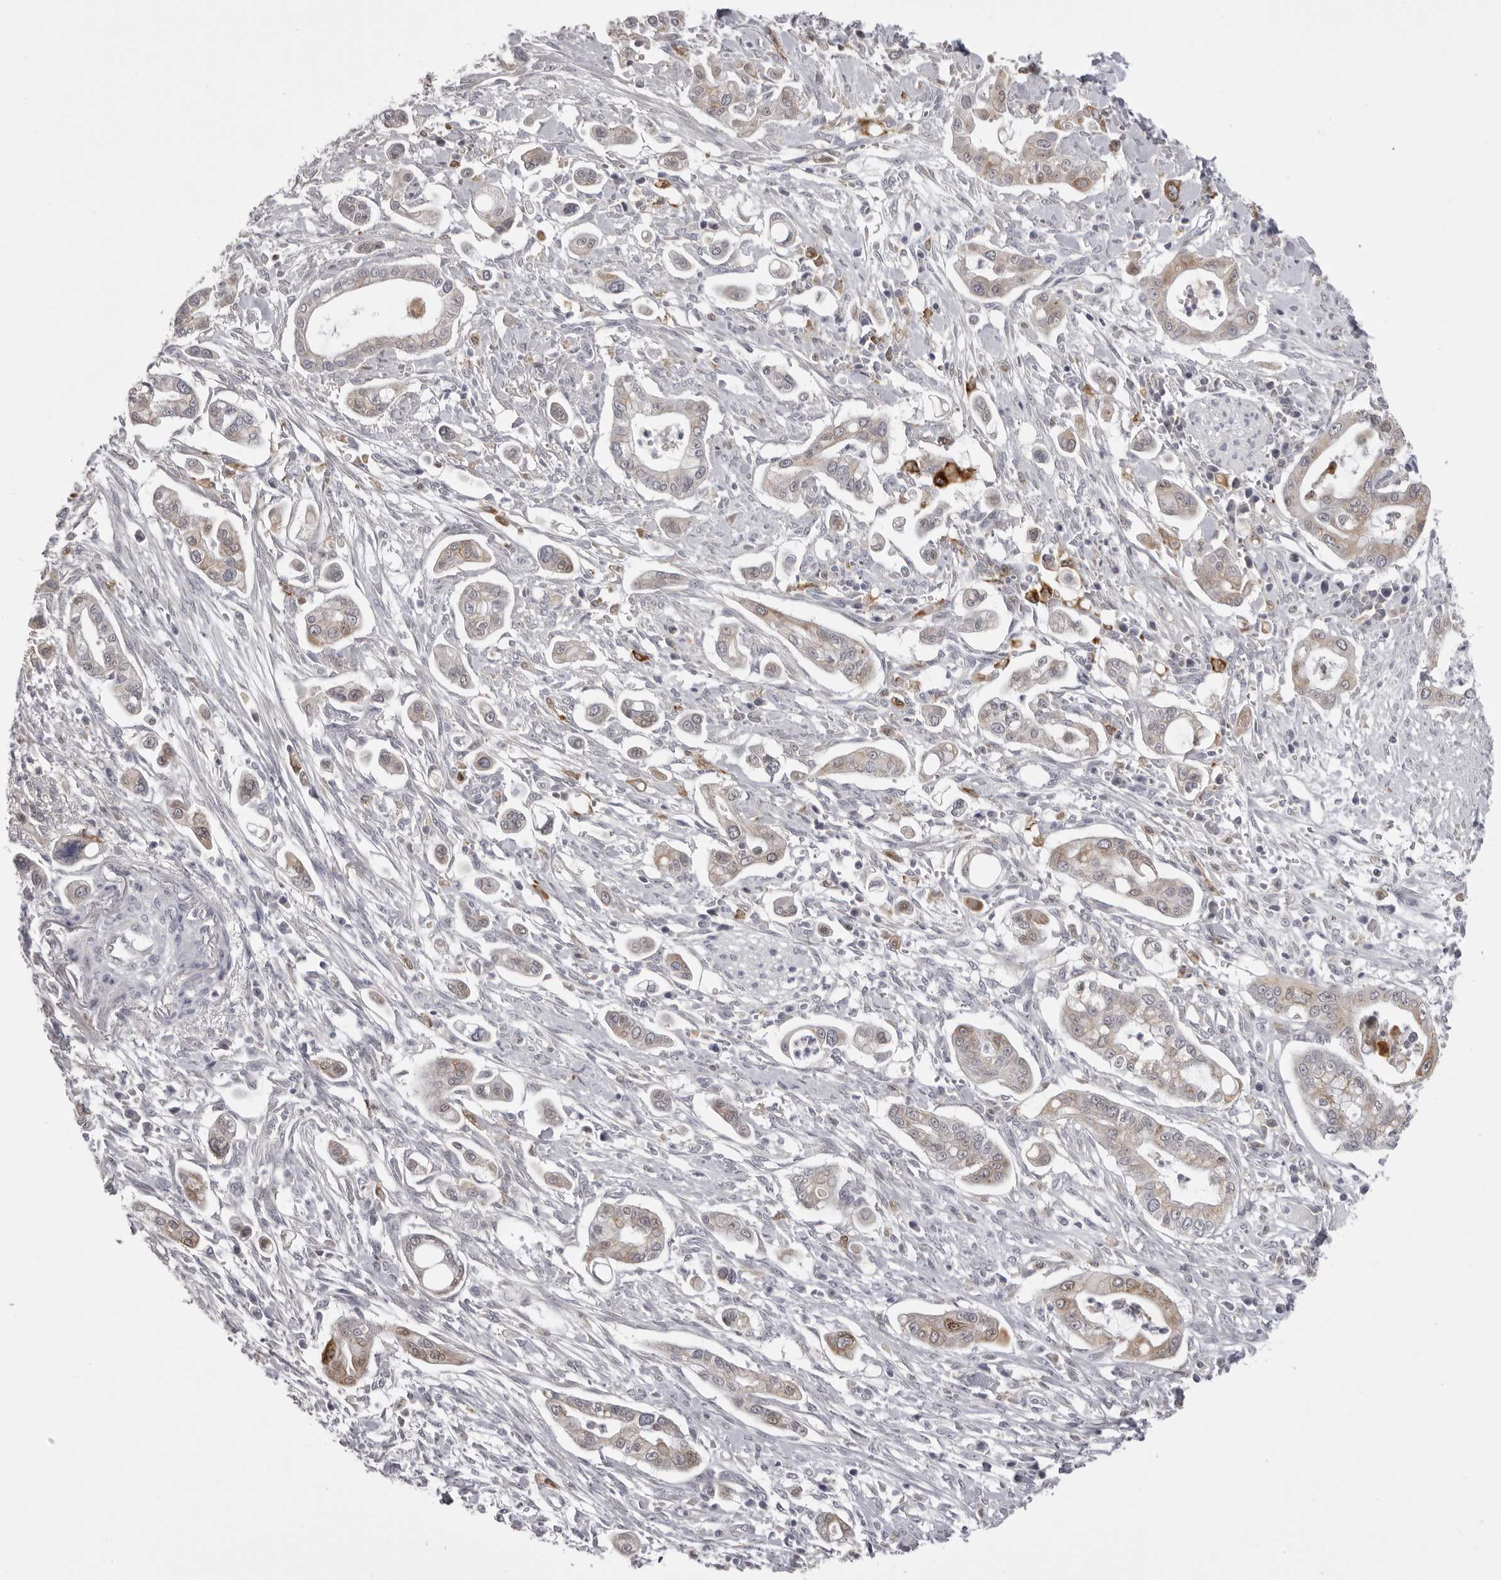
{"staining": {"intensity": "weak", "quantity": ">75%", "location": "cytoplasmic/membranous"}, "tissue": "pancreatic cancer", "cell_type": "Tumor cells", "image_type": "cancer", "snomed": [{"axis": "morphology", "description": "Adenocarcinoma, NOS"}, {"axis": "topography", "description": "Pancreas"}], "caption": "Protein staining of pancreatic cancer tissue exhibits weak cytoplasmic/membranous staining in about >75% of tumor cells.", "gene": "NCEH1", "patient": {"sex": "male", "age": 68}}